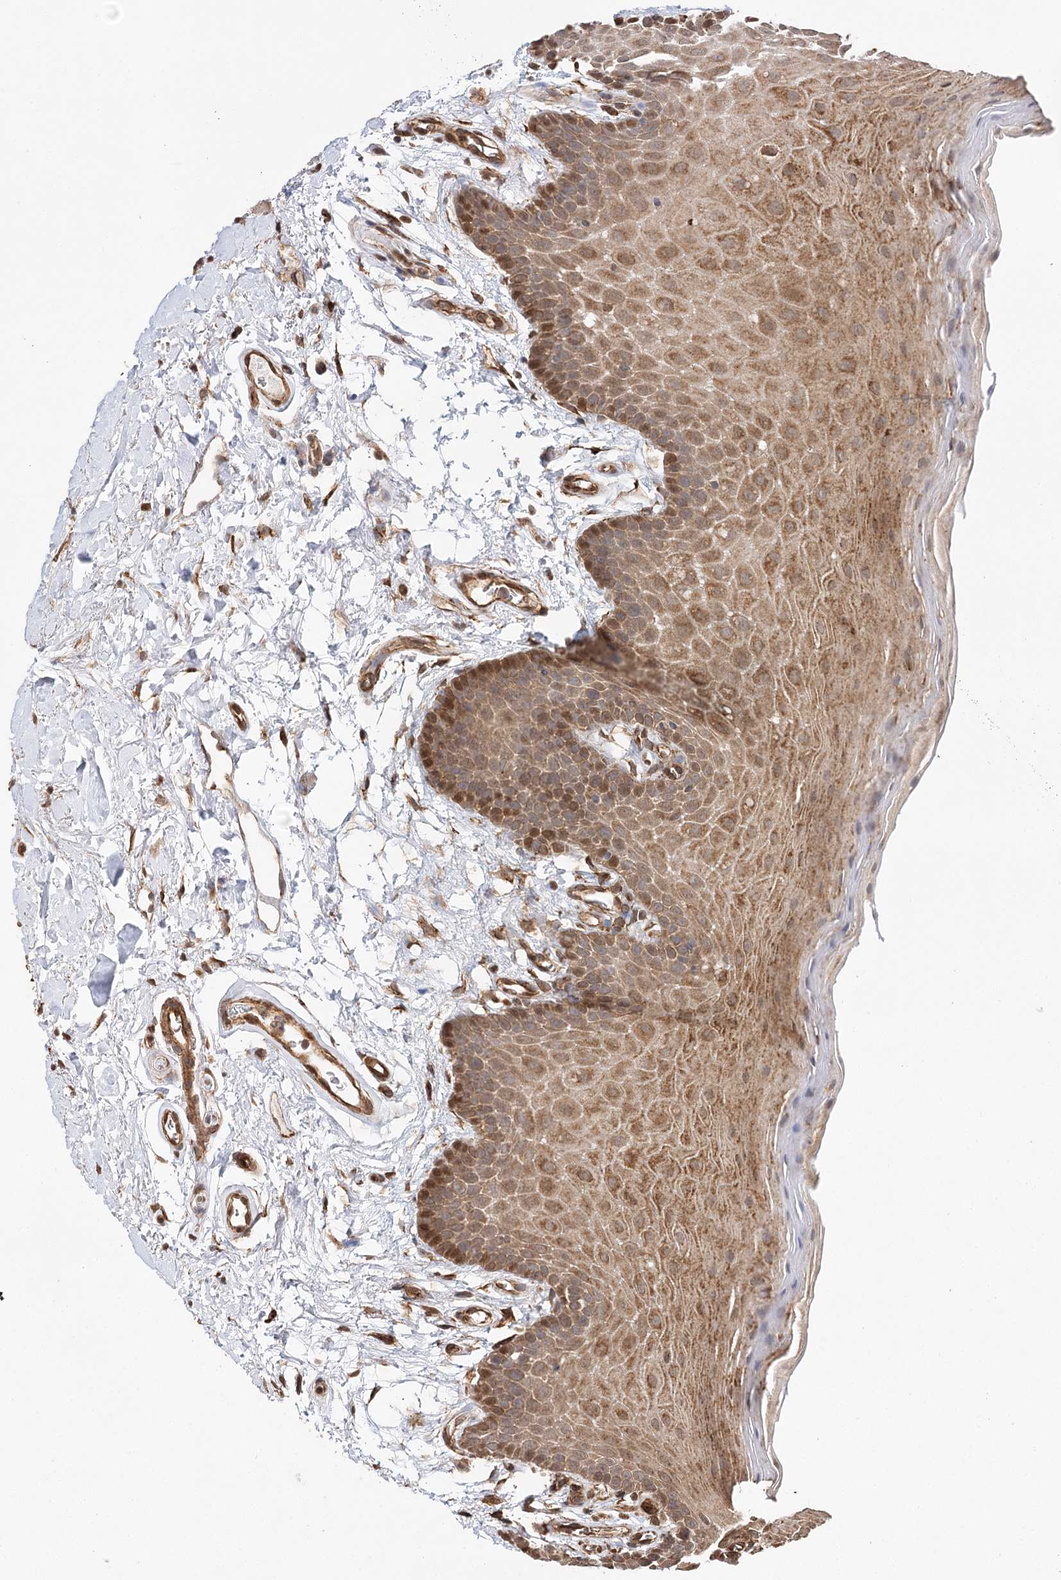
{"staining": {"intensity": "moderate", "quantity": ">75%", "location": "cytoplasmic/membranous"}, "tissue": "oral mucosa", "cell_type": "Squamous epithelial cells", "image_type": "normal", "snomed": [{"axis": "morphology", "description": "Normal tissue, NOS"}, {"axis": "topography", "description": "Oral tissue"}], "caption": "Brown immunohistochemical staining in benign human oral mucosa shows moderate cytoplasmic/membranous positivity in approximately >75% of squamous epithelial cells.", "gene": "DNAJB14", "patient": {"sex": "male", "age": 62}}